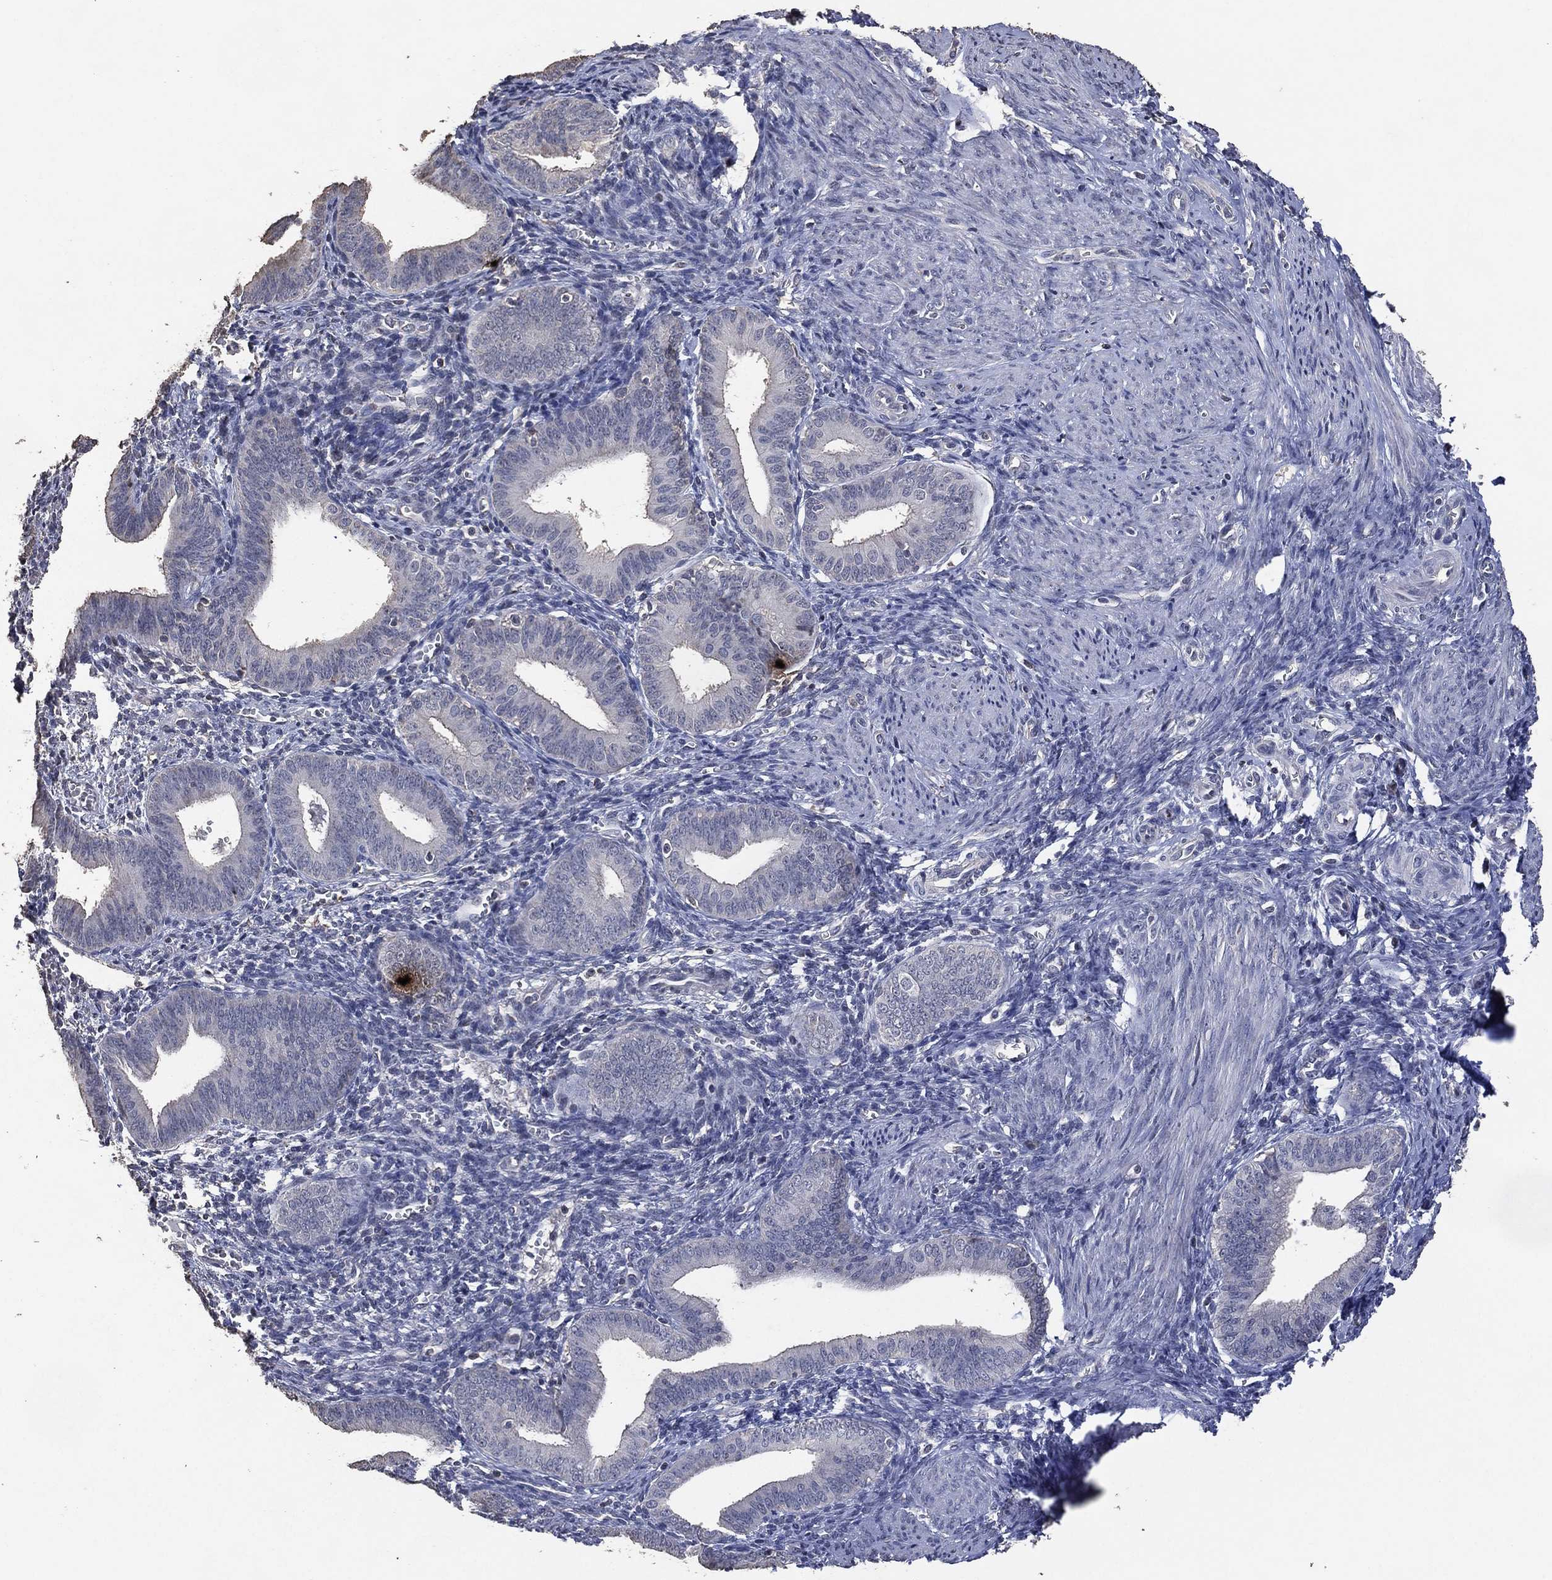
{"staining": {"intensity": "negative", "quantity": "none", "location": "none"}, "tissue": "endometrium", "cell_type": "Cells in endometrial stroma", "image_type": "normal", "snomed": [{"axis": "morphology", "description": "Normal tissue, NOS"}, {"axis": "topography", "description": "Endometrium"}], "caption": "There is no significant staining in cells in endometrial stroma of endometrium. (DAB immunohistochemistry (IHC), high magnification).", "gene": "ADPRHL1", "patient": {"sex": "female", "age": 42}}